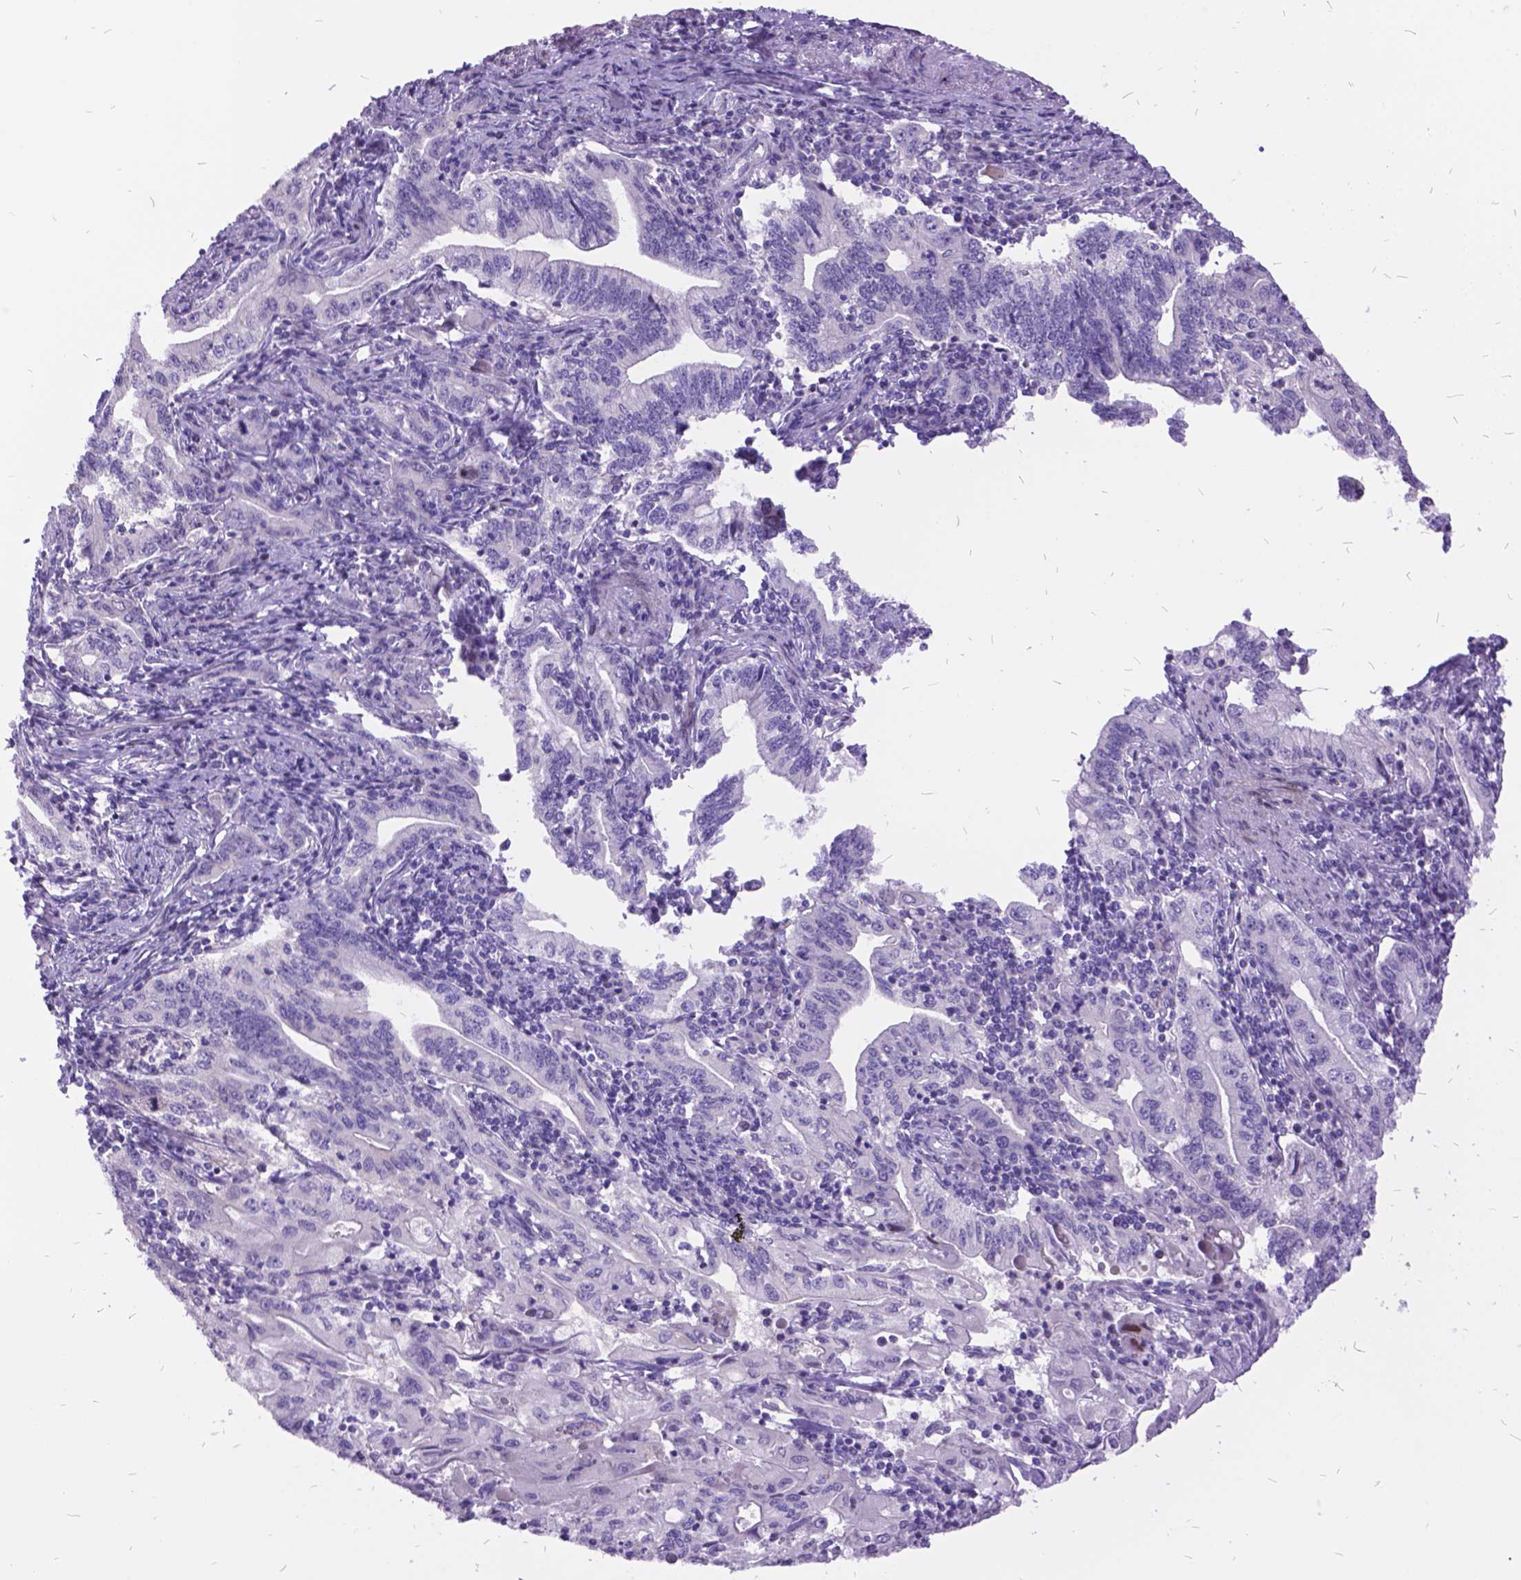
{"staining": {"intensity": "negative", "quantity": "none", "location": "none"}, "tissue": "stomach cancer", "cell_type": "Tumor cells", "image_type": "cancer", "snomed": [{"axis": "morphology", "description": "Adenocarcinoma, NOS"}, {"axis": "topography", "description": "Stomach, lower"}], "caption": "Tumor cells show no significant expression in stomach adenocarcinoma.", "gene": "ITGB6", "patient": {"sex": "female", "age": 72}}